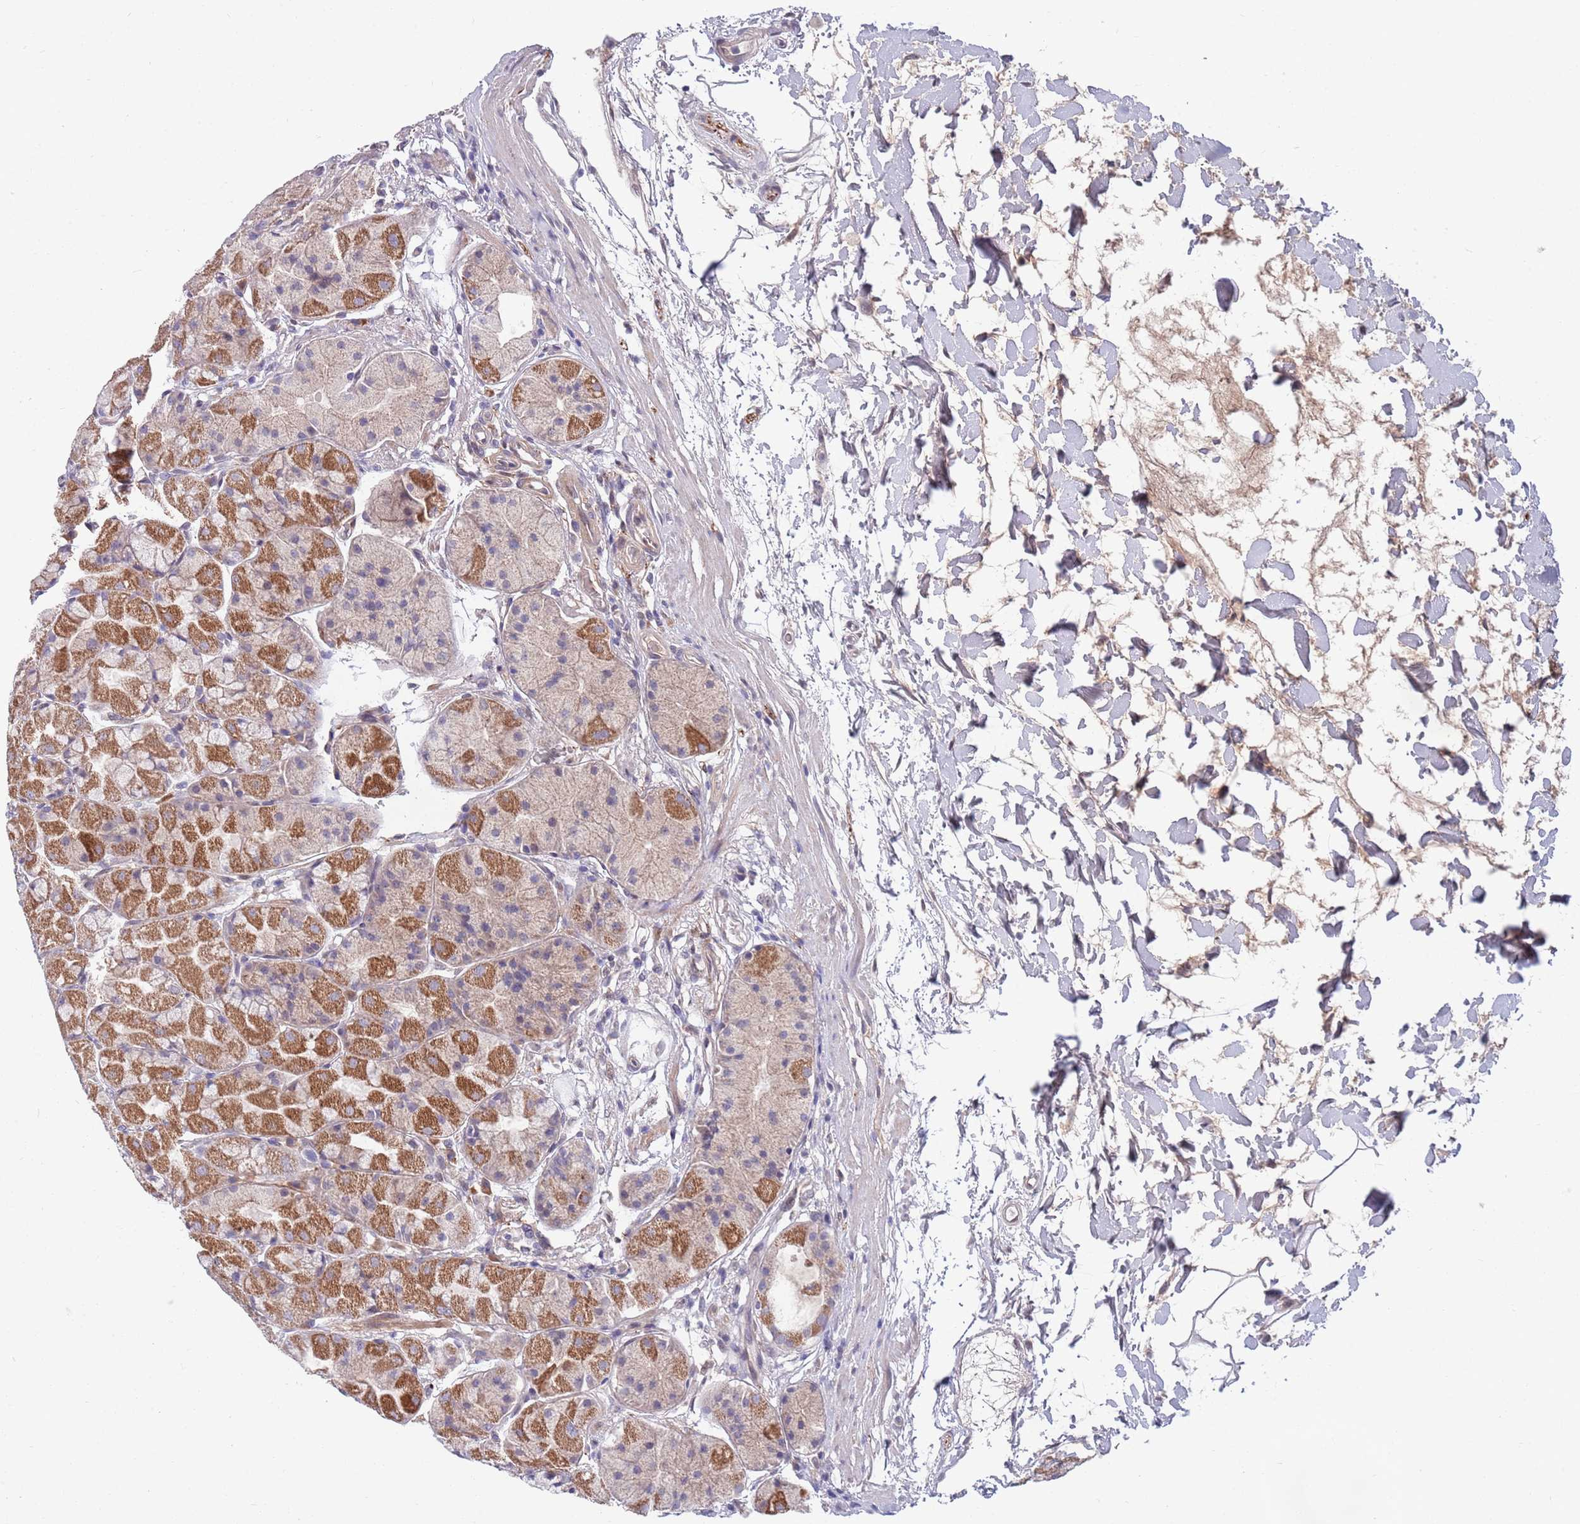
{"staining": {"intensity": "moderate", "quantity": ">75%", "location": "cytoplasmic/membranous"}, "tissue": "stomach", "cell_type": "Glandular cells", "image_type": "normal", "snomed": [{"axis": "morphology", "description": "Normal tissue, NOS"}, {"axis": "topography", "description": "Stomach"}], "caption": "High-magnification brightfield microscopy of benign stomach stained with DAB (3,3'-diaminobenzidine) (brown) and counterstained with hematoxylin (blue). glandular cells exhibit moderate cytoplasmic/membranous staining is appreciated in about>75% of cells.", "gene": "NLRP6", "patient": {"sex": "male", "age": 57}}